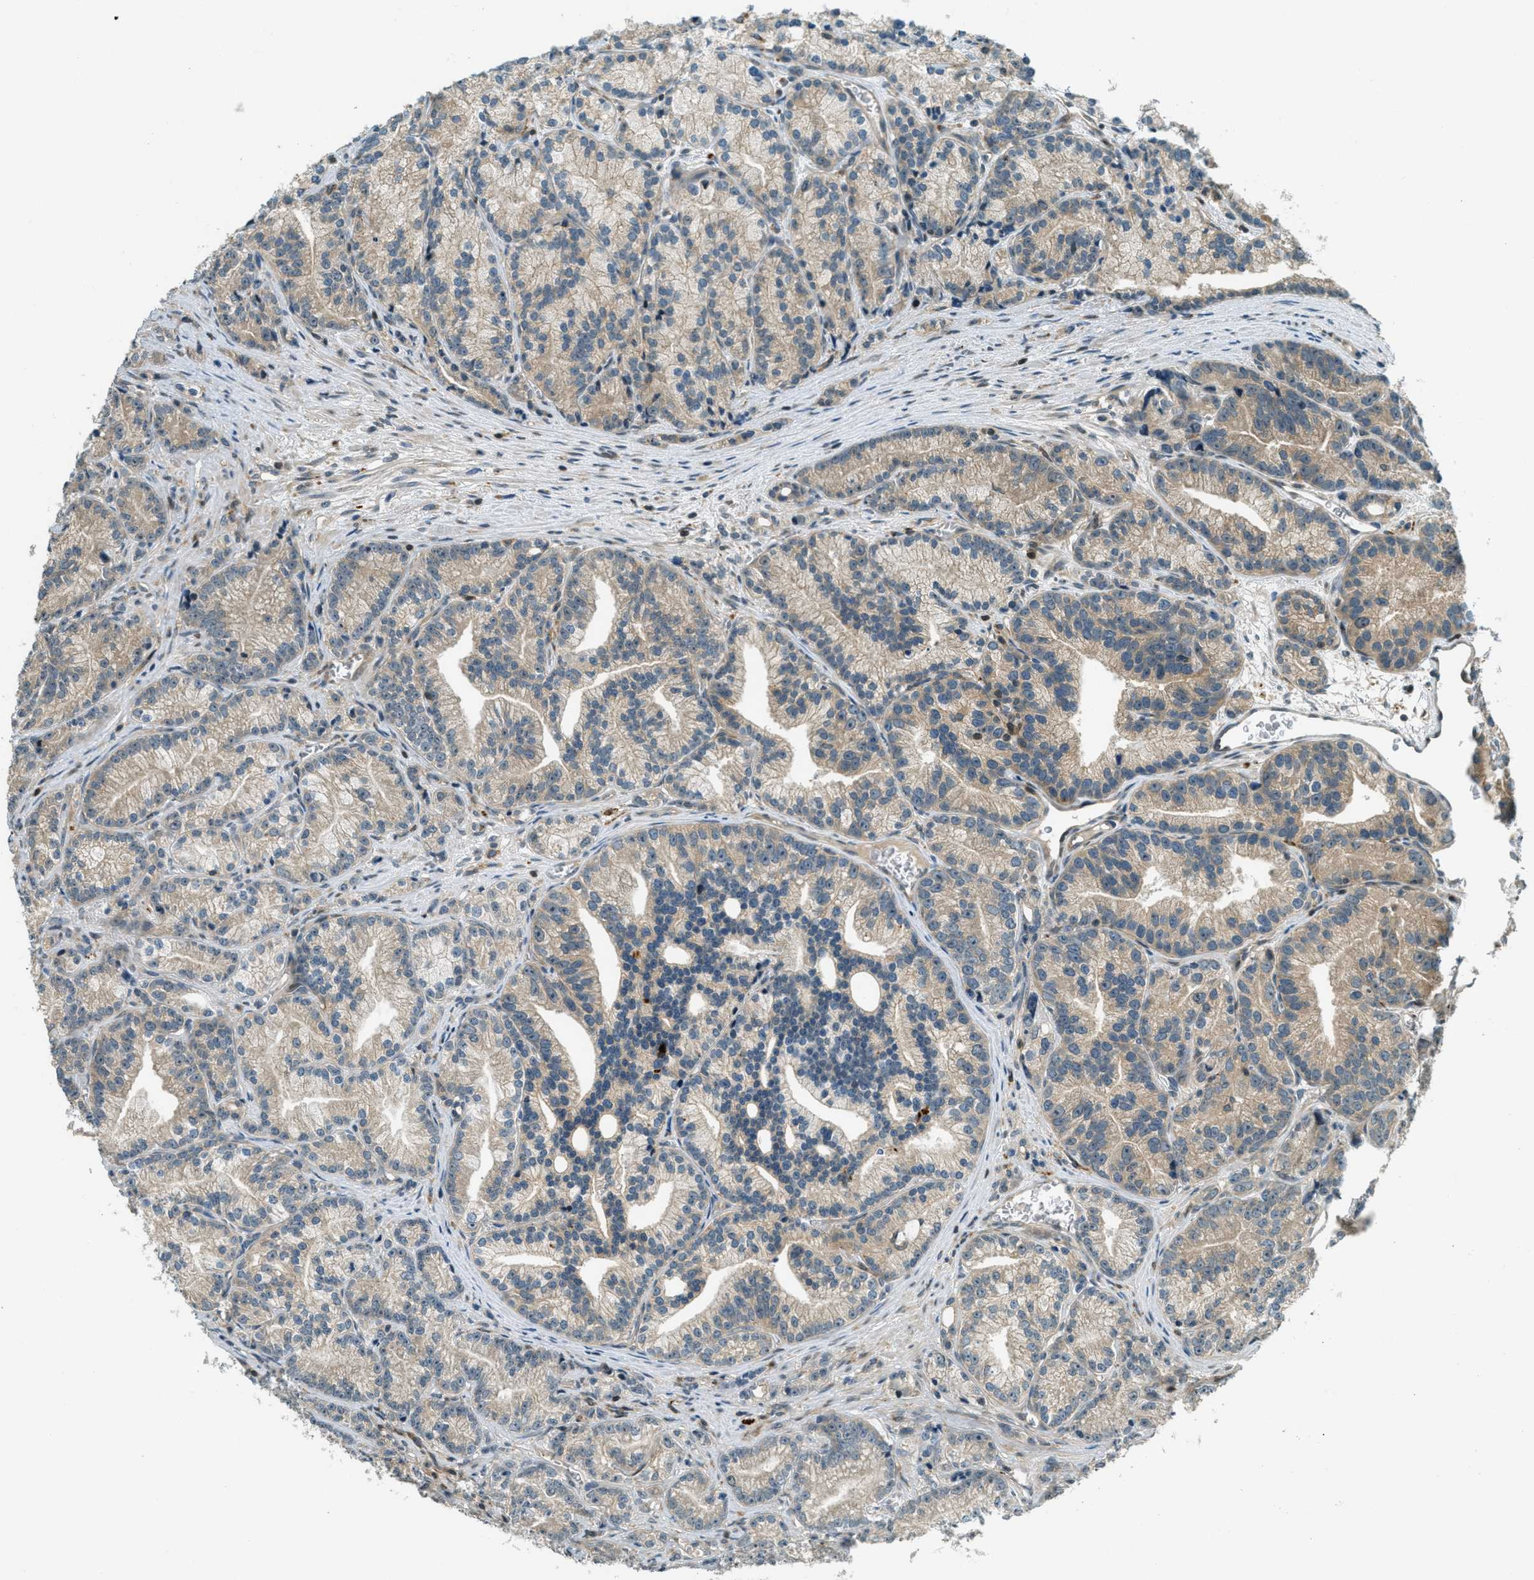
{"staining": {"intensity": "moderate", "quantity": ">75%", "location": "cytoplasmic/membranous"}, "tissue": "prostate cancer", "cell_type": "Tumor cells", "image_type": "cancer", "snomed": [{"axis": "morphology", "description": "Adenocarcinoma, Low grade"}, {"axis": "topography", "description": "Prostate"}], "caption": "Immunohistochemistry histopathology image of prostate cancer stained for a protein (brown), which shows medium levels of moderate cytoplasmic/membranous staining in about >75% of tumor cells.", "gene": "PTPN23", "patient": {"sex": "male", "age": 89}}